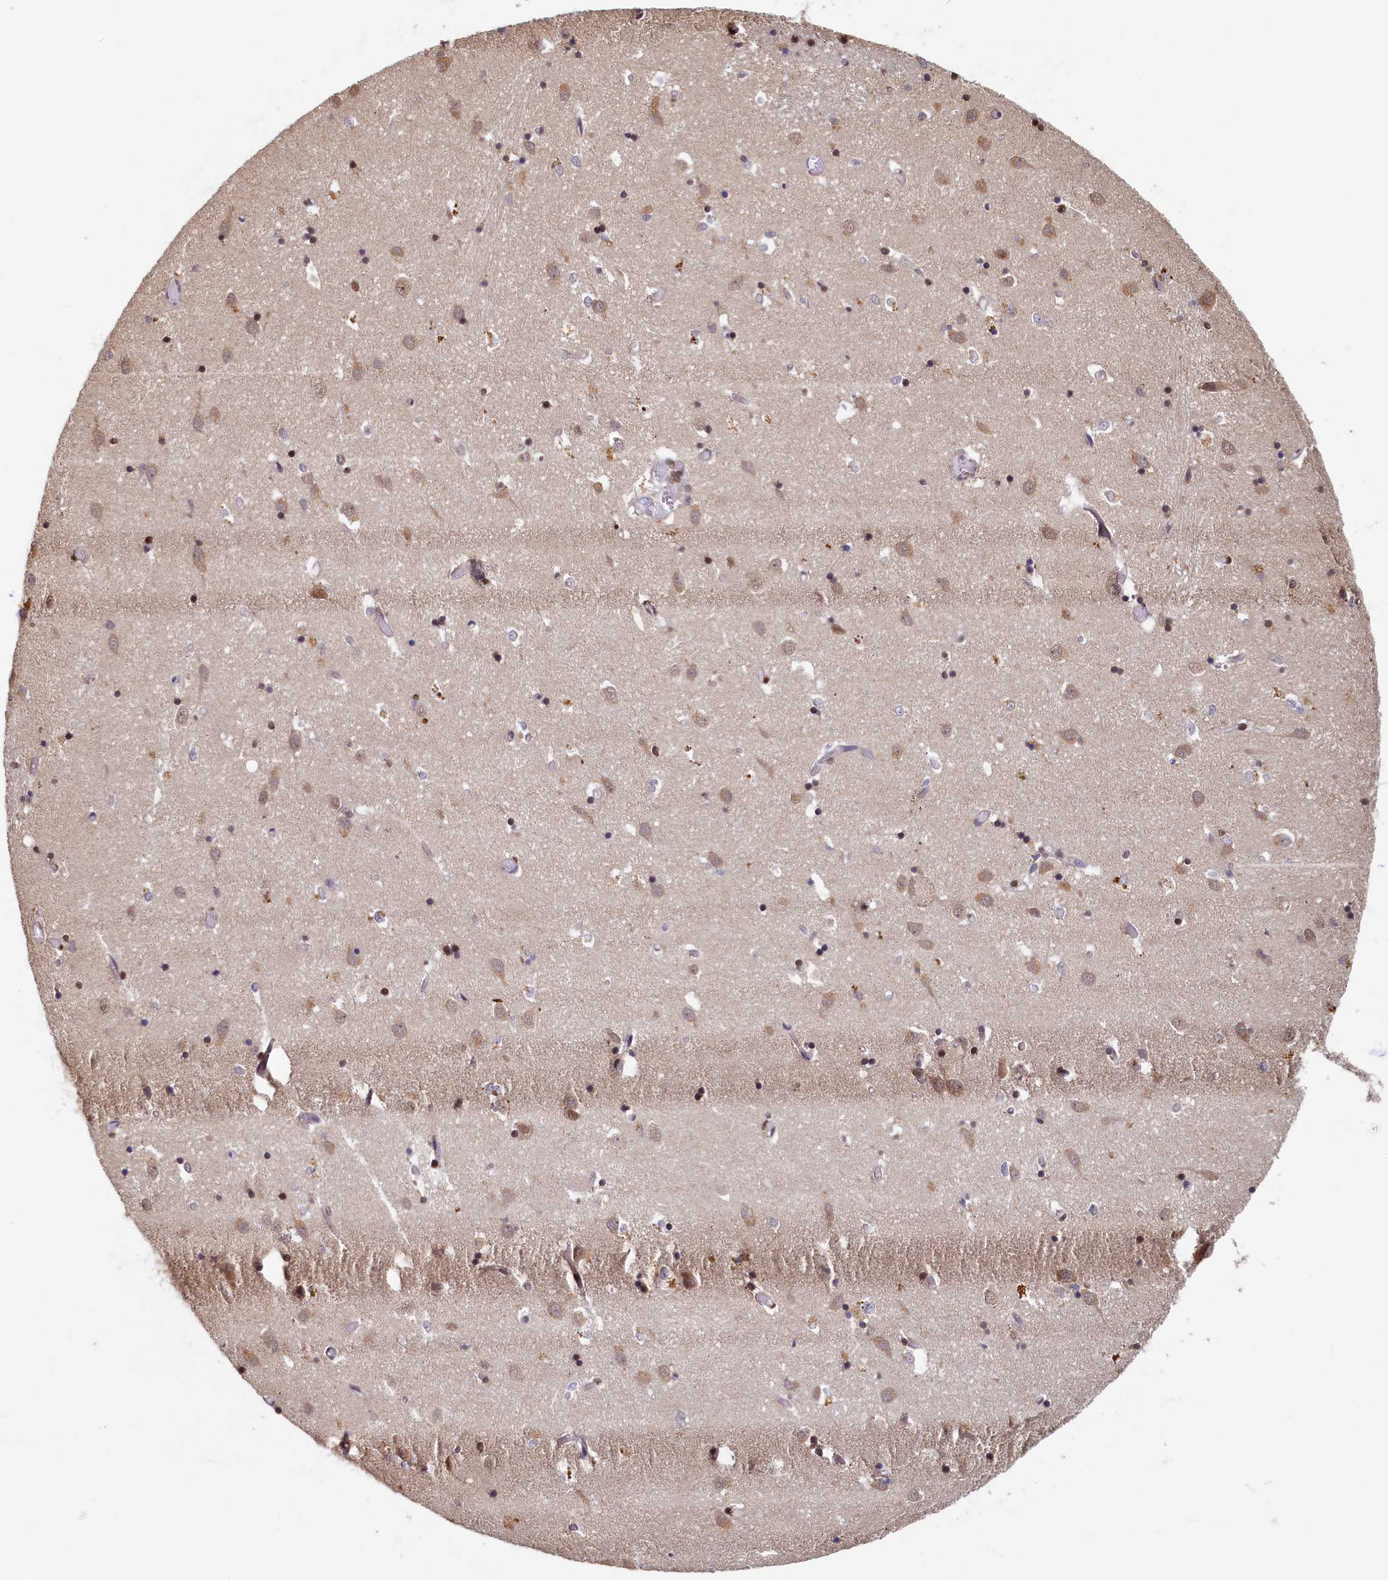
{"staining": {"intensity": "moderate", "quantity": "<25%", "location": "nuclear"}, "tissue": "caudate", "cell_type": "Glial cells", "image_type": "normal", "snomed": [{"axis": "morphology", "description": "Normal tissue, NOS"}, {"axis": "topography", "description": "Lateral ventricle wall"}], "caption": "DAB (3,3'-diaminobenzidine) immunohistochemical staining of normal caudate exhibits moderate nuclear protein positivity in approximately <25% of glial cells.", "gene": "CKAP2L", "patient": {"sex": "male", "age": 70}}